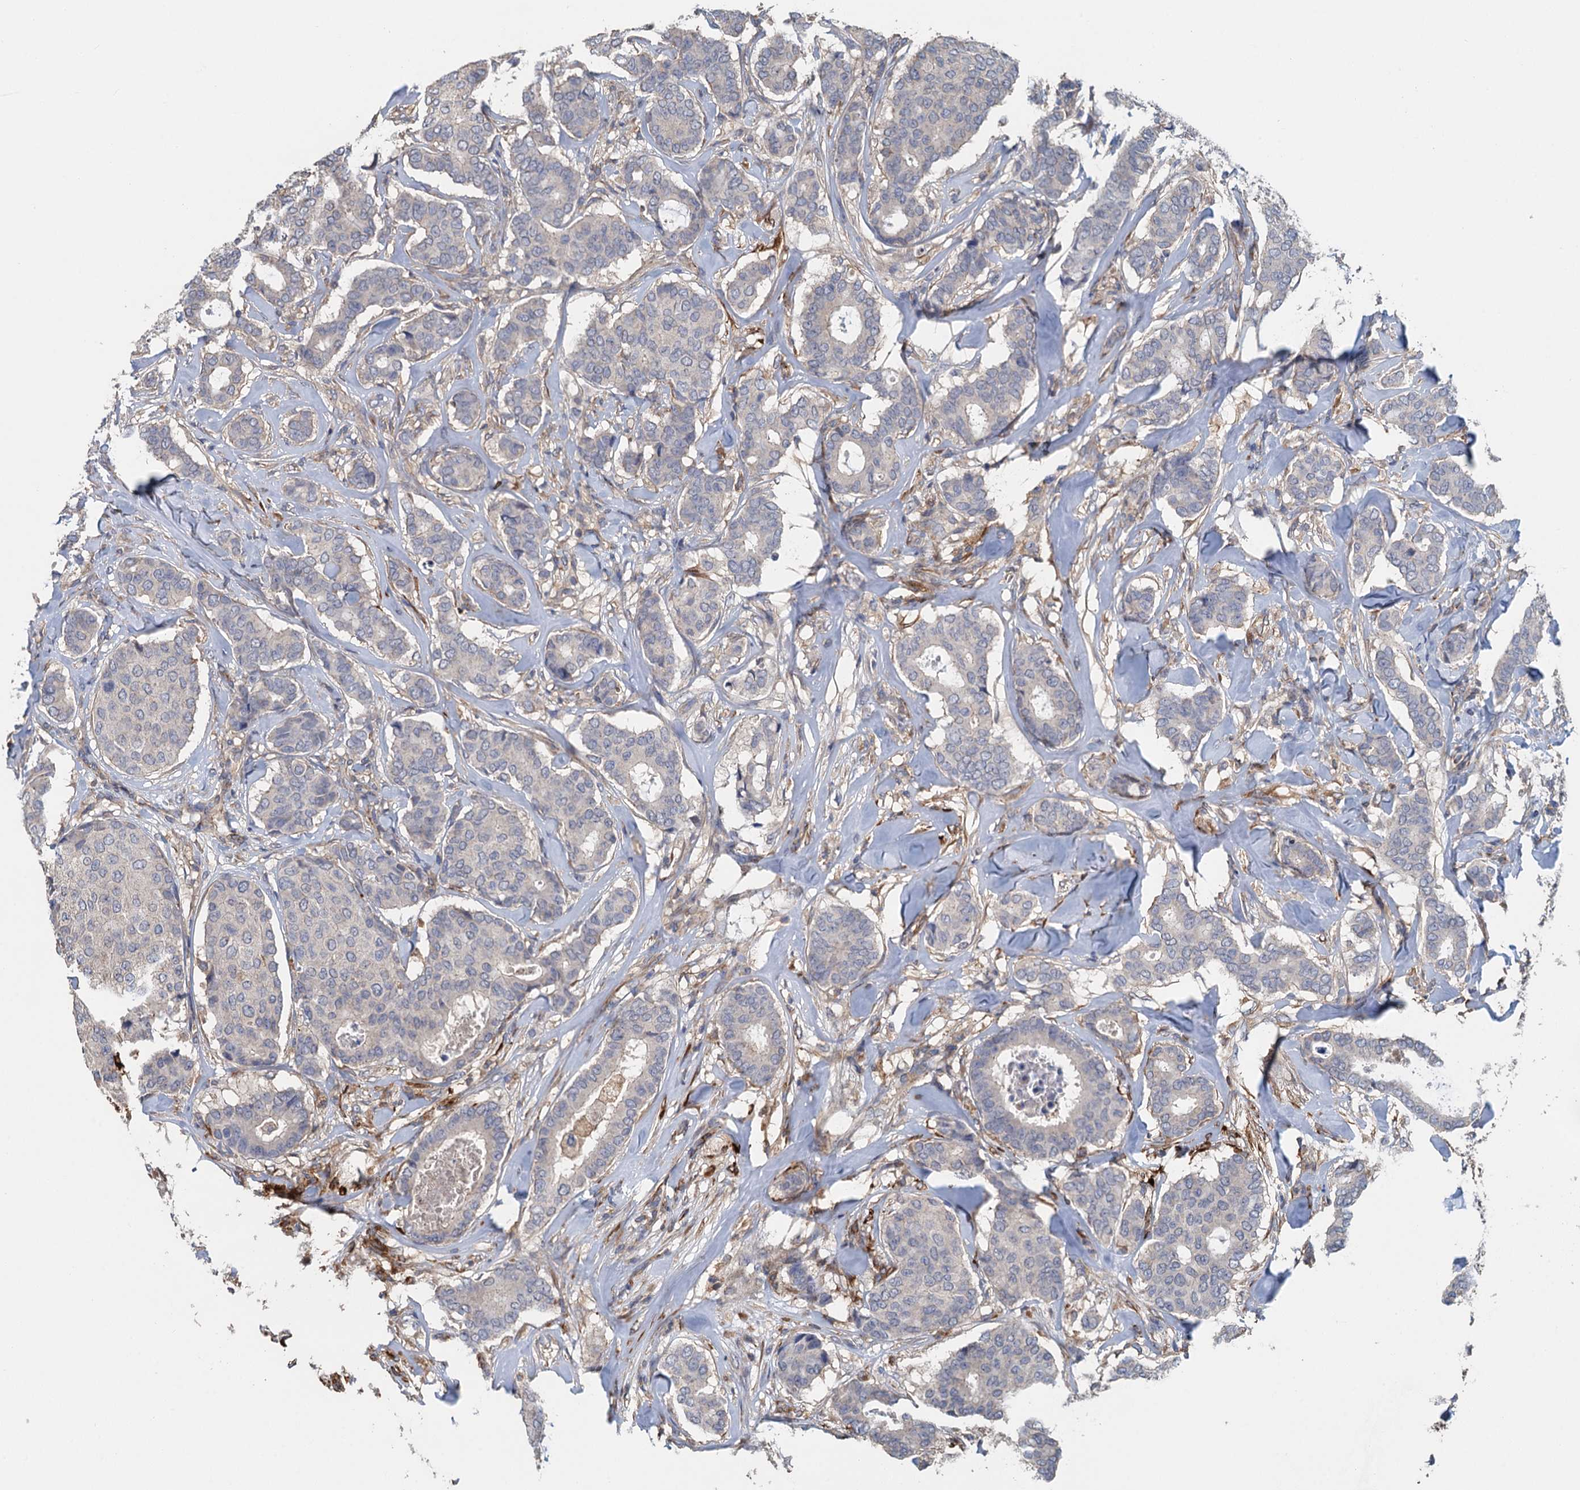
{"staining": {"intensity": "negative", "quantity": "none", "location": "none"}, "tissue": "breast cancer", "cell_type": "Tumor cells", "image_type": "cancer", "snomed": [{"axis": "morphology", "description": "Duct carcinoma"}, {"axis": "topography", "description": "Breast"}], "caption": "High magnification brightfield microscopy of breast cancer stained with DAB (3,3'-diaminobenzidine) (brown) and counterstained with hematoxylin (blue): tumor cells show no significant staining.", "gene": "RSAD2", "patient": {"sex": "female", "age": 75}}